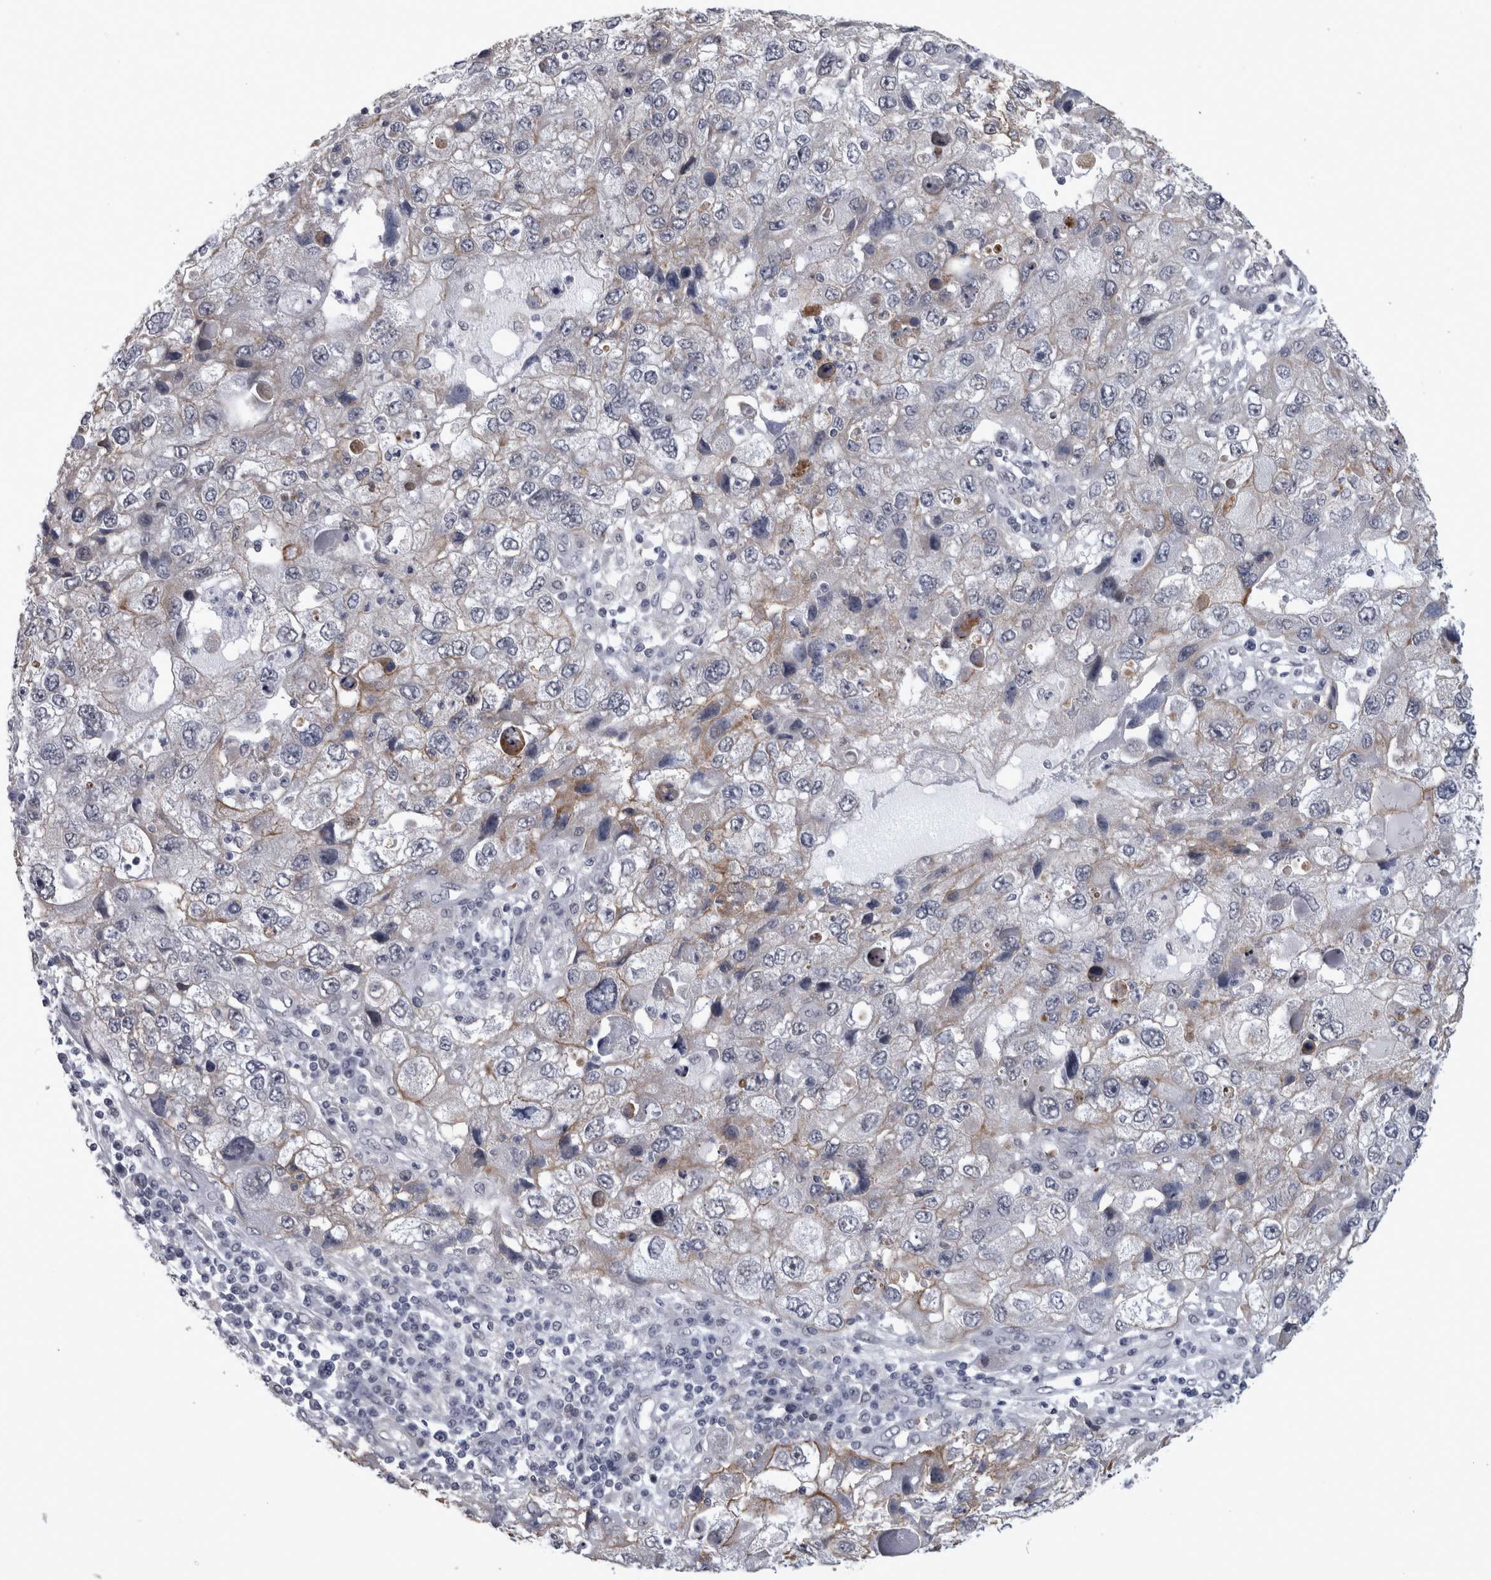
{"staining": {"intensity": "moderate", "quantity": "25%-75%", "location": "cytoplasmic/membranous"}, "tissue": "endometrial cancer", "cell_type": "Tumor cells", "image_type": "cancer", "snomed": [{"axis": "morphology", "description": "Adenocarcinoma, NOS"}, {"axis": "topography", "description": "Endometrium"}], "caption": "An image showing moderate cytoplasmic/membranous expression in about 25%-75% of tumor cells in endometrial adenocarcinoma, as visualized by brown immunohistochemical staining.", "gene": "PEBP4", "patient": {"sex": "female", "age": 49}}